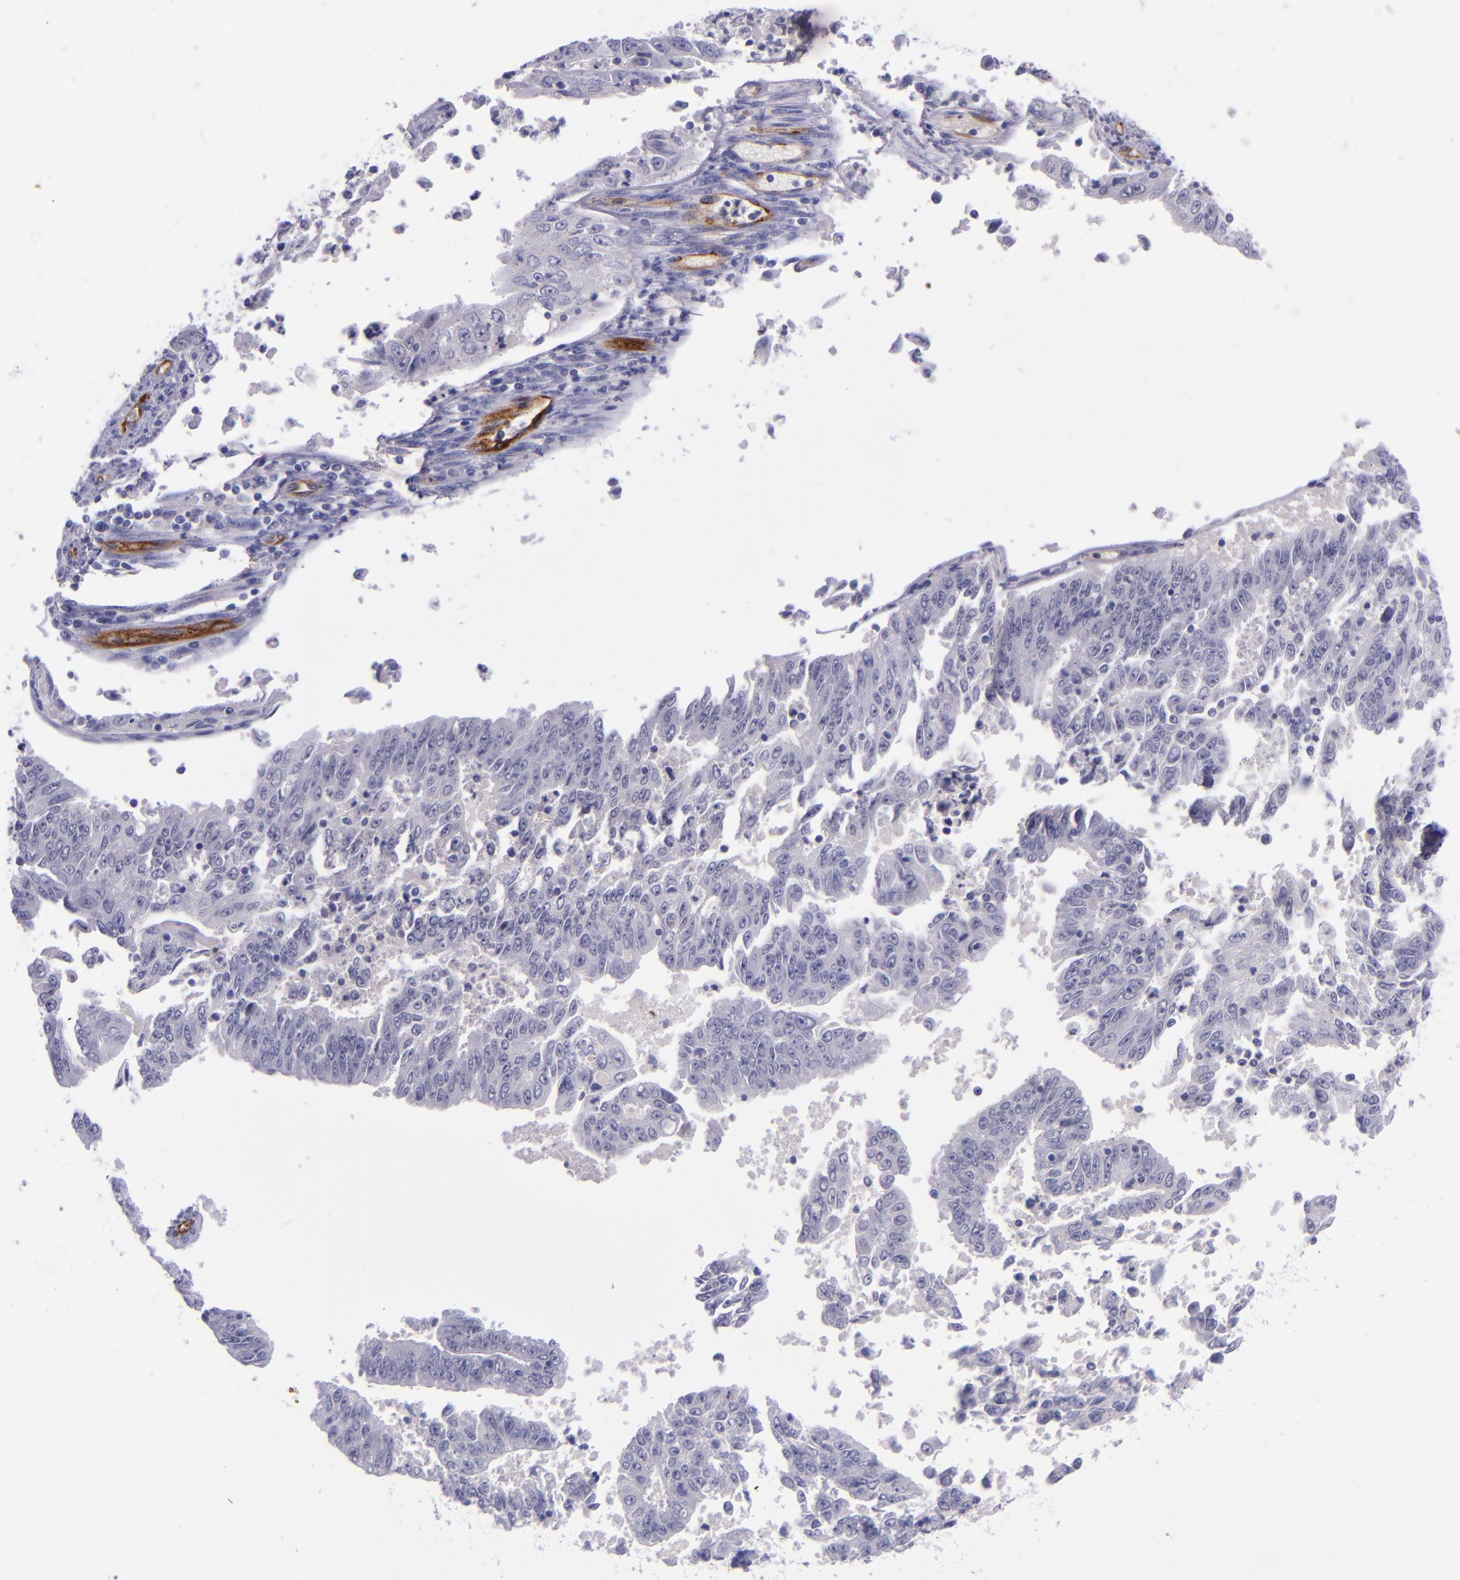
{"staining": {"intensity": "negative", "quantity": "none", "location": "none"}, "tissue": "endometrial cancer", "cell_type": "Tumor cells", "image_type": "cancer", "snomed": [{"axis": "morphology", "description": "Adenocarcinoma, NOS"}, {"axis": "topography", "description": "Endometrium"}], "caption": "Tumor cells are negative for protein expression in human adenocarcinoma (endometrial). (DAB (3,3'-diaminobenzidine) immunohistochemistry (IHC) visualized using brightfield microscopy, high magnification).", "gene": "NOS3", "patient": {"sex": "female", "age": 42}}